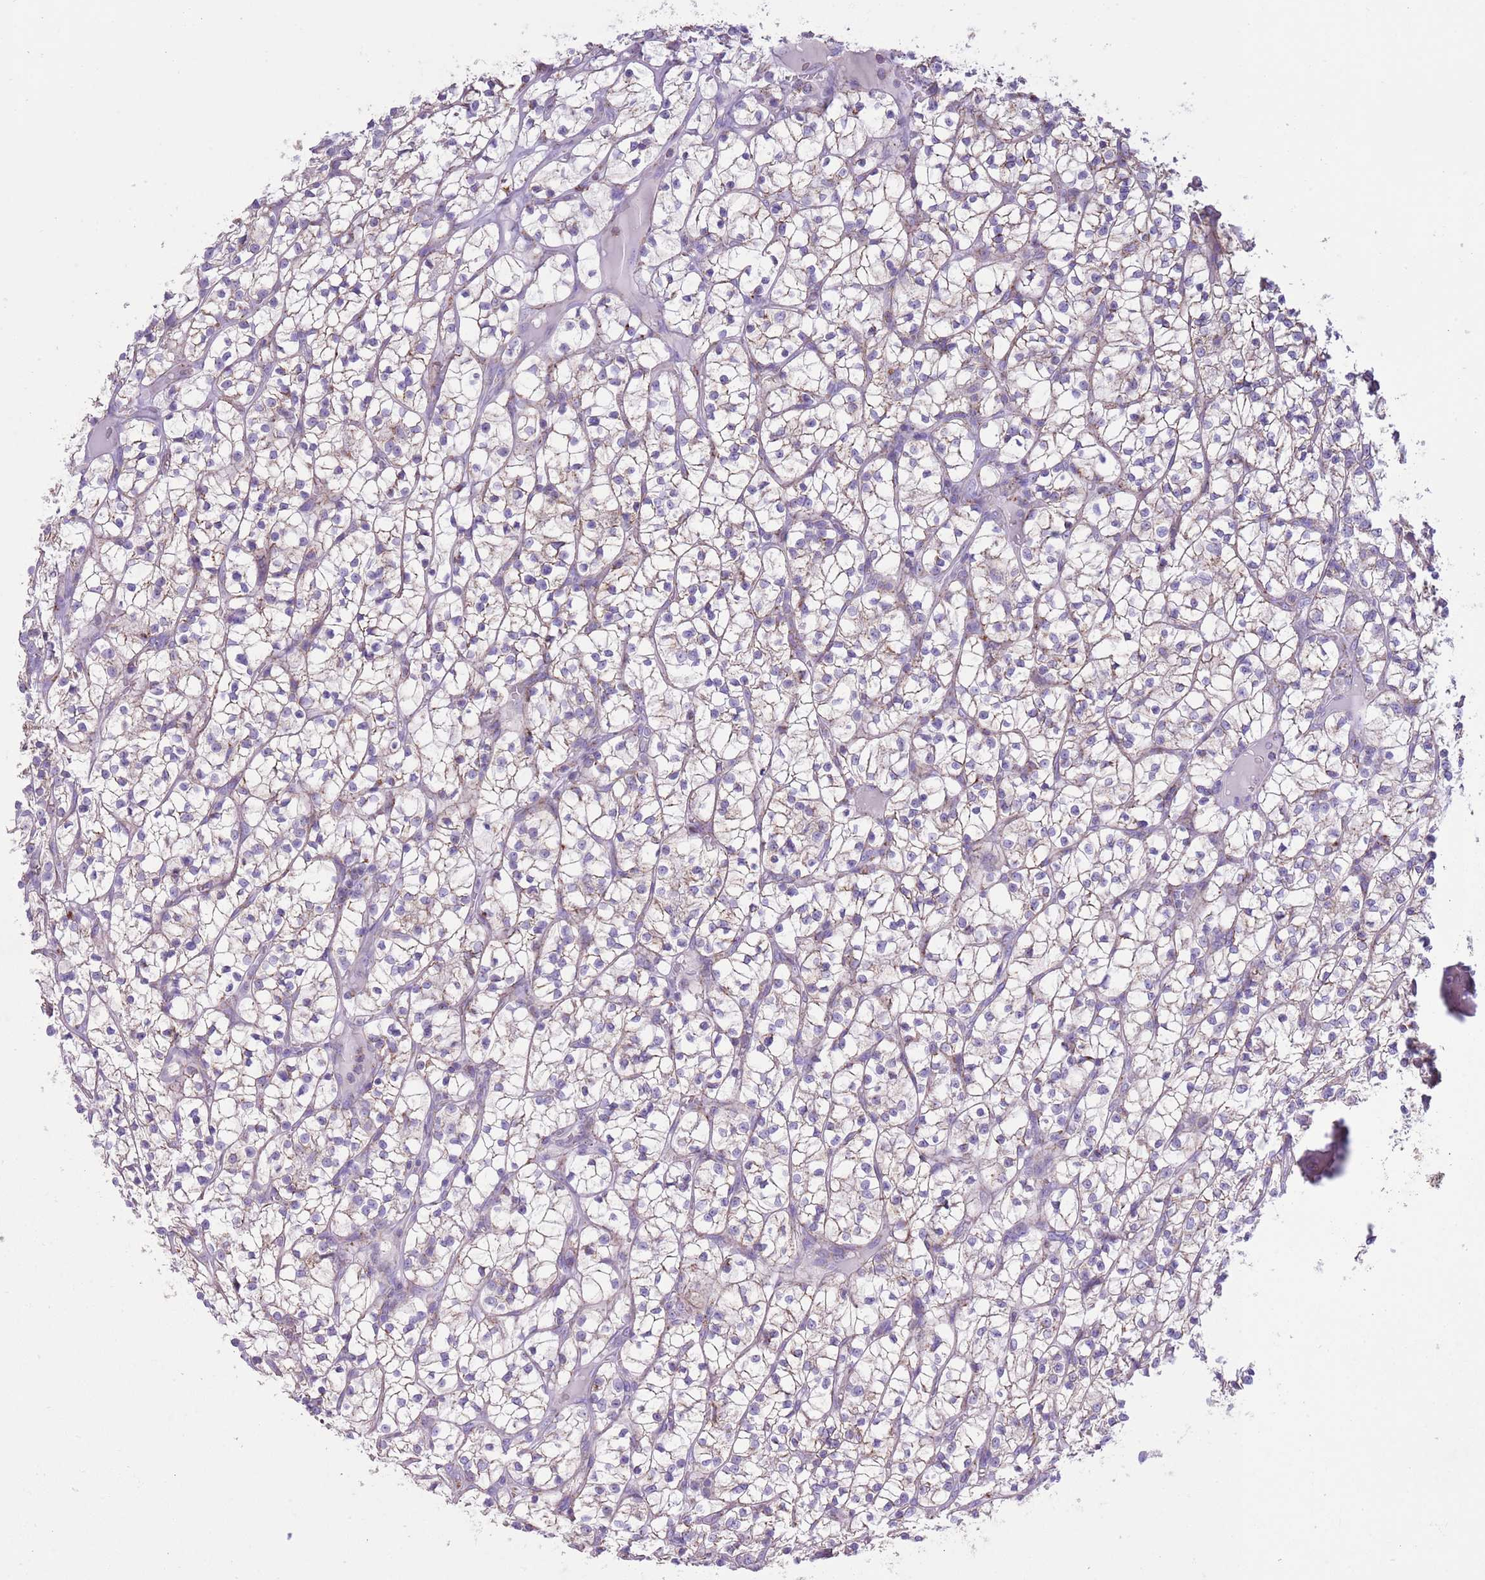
{"staining": {"intensity": "negative", "quantity": "none", "location": "none"}, "tissue": "renal cancer", "cell_type": "Tumor cells", "image_type": "cancer", "snomed": [{"axis": "morphology", "description": "Adenocarcinoma, NOS"}, {"axis": "topography", "description": "Kidney"}], "caption": "DAB (3,3'-diaminobenzidine) immunohistochemical staining of renal cancer (adenocarcinoma) reveals no significant positivity in tumor cells.", "gene": "ATP6V1B1", "patient": {"sex": "female", "age": 64}}